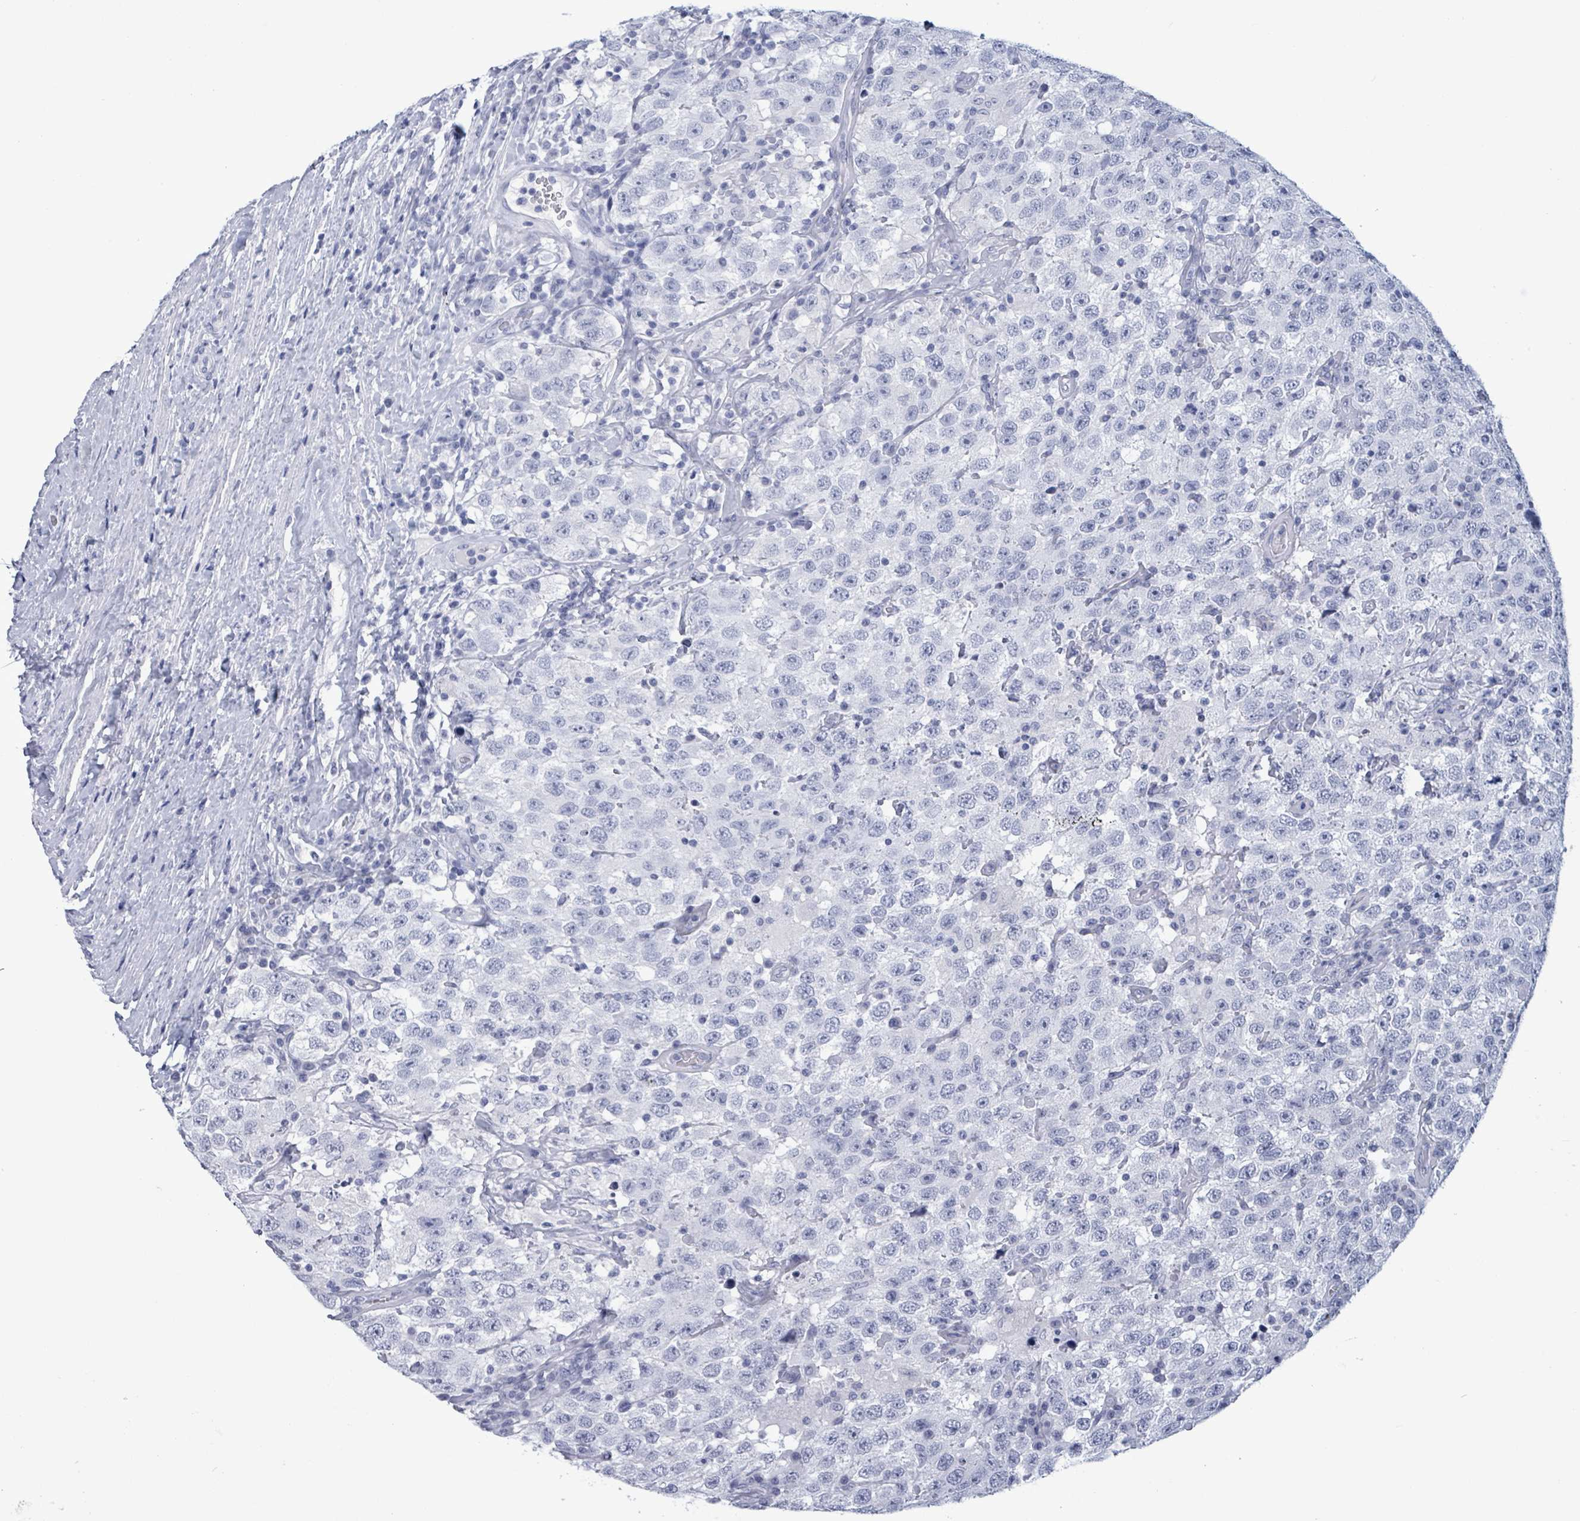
{"staining": {"intensity": "negative", "quantity": "none", "location": "none"}, "tissue": "testis cancer", "cell_type": "Tumor cells", "image_type": "cancer", "snomed": [{"axis": "morphology", "description": "Seminoma, NOS"}, {"axis": "topography", "description": "Testis"}], "caption": "Immunohistochemistry of human testis seminoma shows no positivity in tumor cells. (DAB (3,3'-diaminobenzidine) immunohistochemistry, high magnification).", "gene": "NKX2-1", "patient": {"sex": "male", "age": 41}}